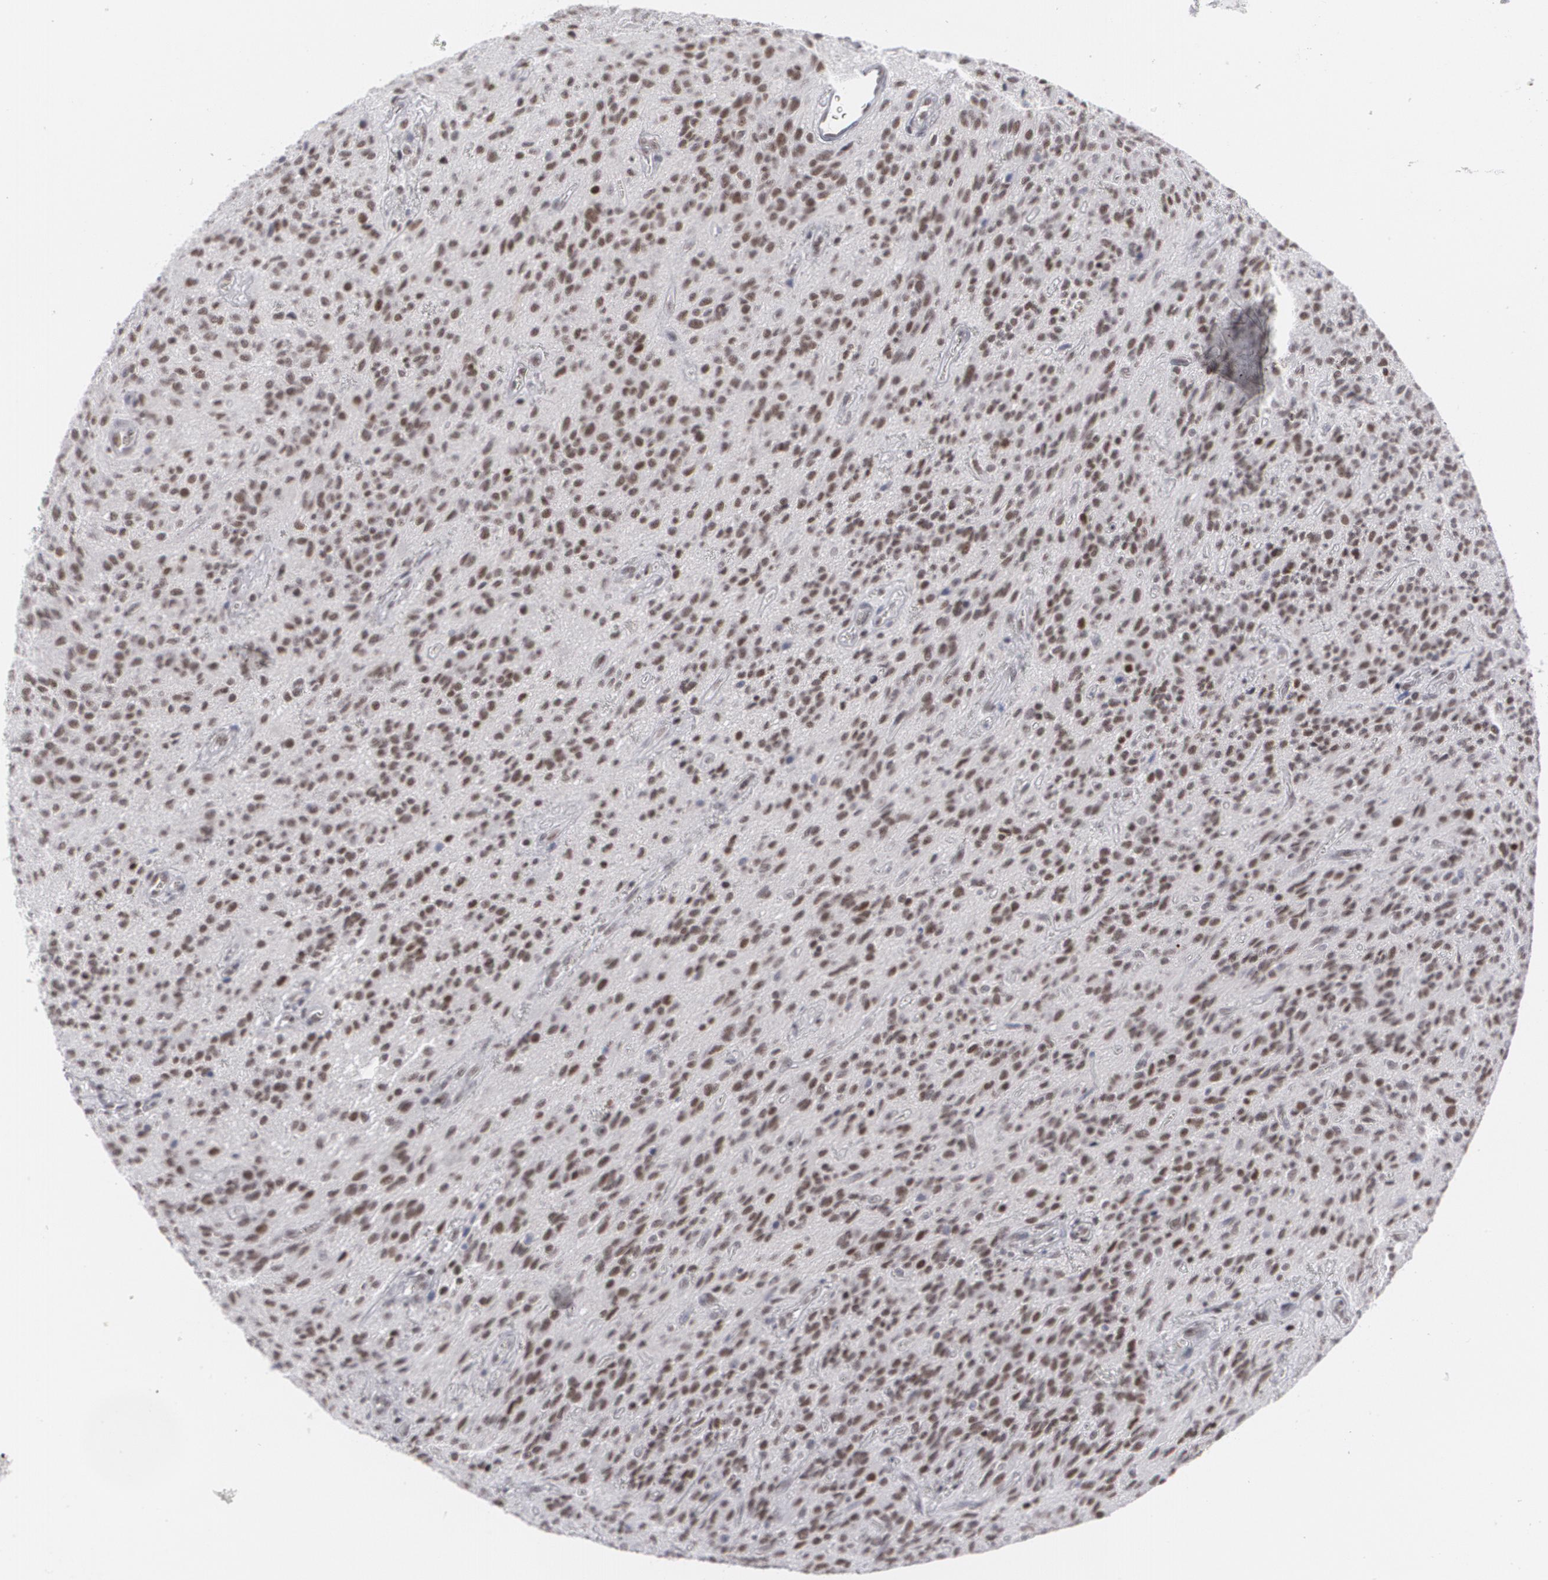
{"staining": {"intensity": "moderate", "quantity": ">75%", "location": "nuclear"}, "tissue": "glioma", "cell_type": "Tumor cells", "image_type": "cancer", "snomed": [{"axis": "morphology", "description": "Glioma, malignant, Low grade"}, {"axis": "topography", "description": "Brain"}], "caption": "Tumor cells demonstrate medium levels of moderate nuclear positivity in about >75% of cells in malignant low-grade glioma. The staining was performed using DAB to visualize the protein expression in brown, while the nuclei were stained in blue with hematoxylin (Magnification: 20x).", "gene": "MCL1", "patient": {"sex": "female", "age": 15}}